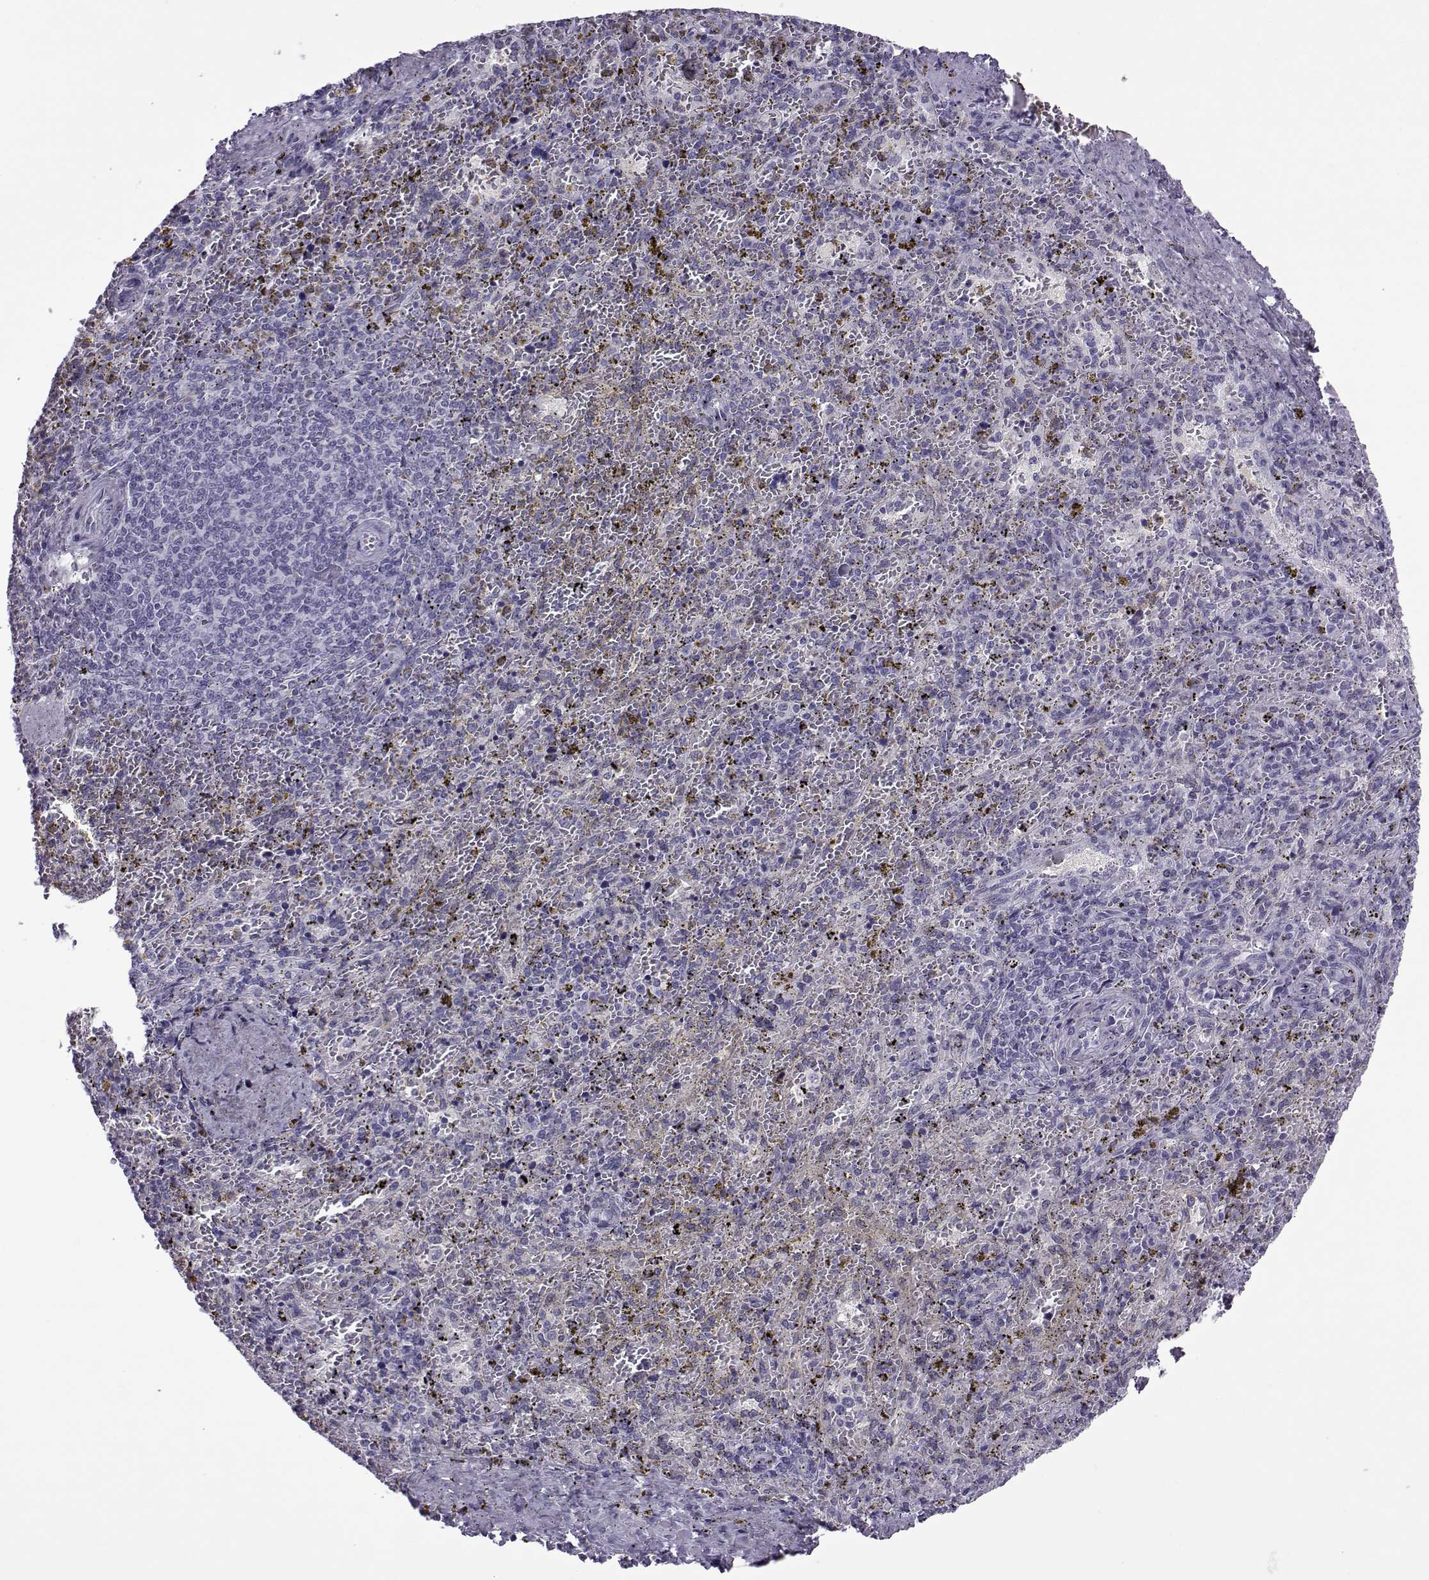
{"staining": {"intensity": "negative", "quantity": "none", "location": "none"}, "tissue": "spleen", "cell_type": "Cells in red pulp", "image_type": "normal", "snomed": [{"axis": "morphology", "description": "Normal tissue, NOS"}, {"axis": "topography", "description": "Spleen"}], "caption": "The IHC photomicrograph has no significant staining in cells in red pulp of spleen.", "gene": "OIP5", "patient": {"sex": "female", "age": 50}}